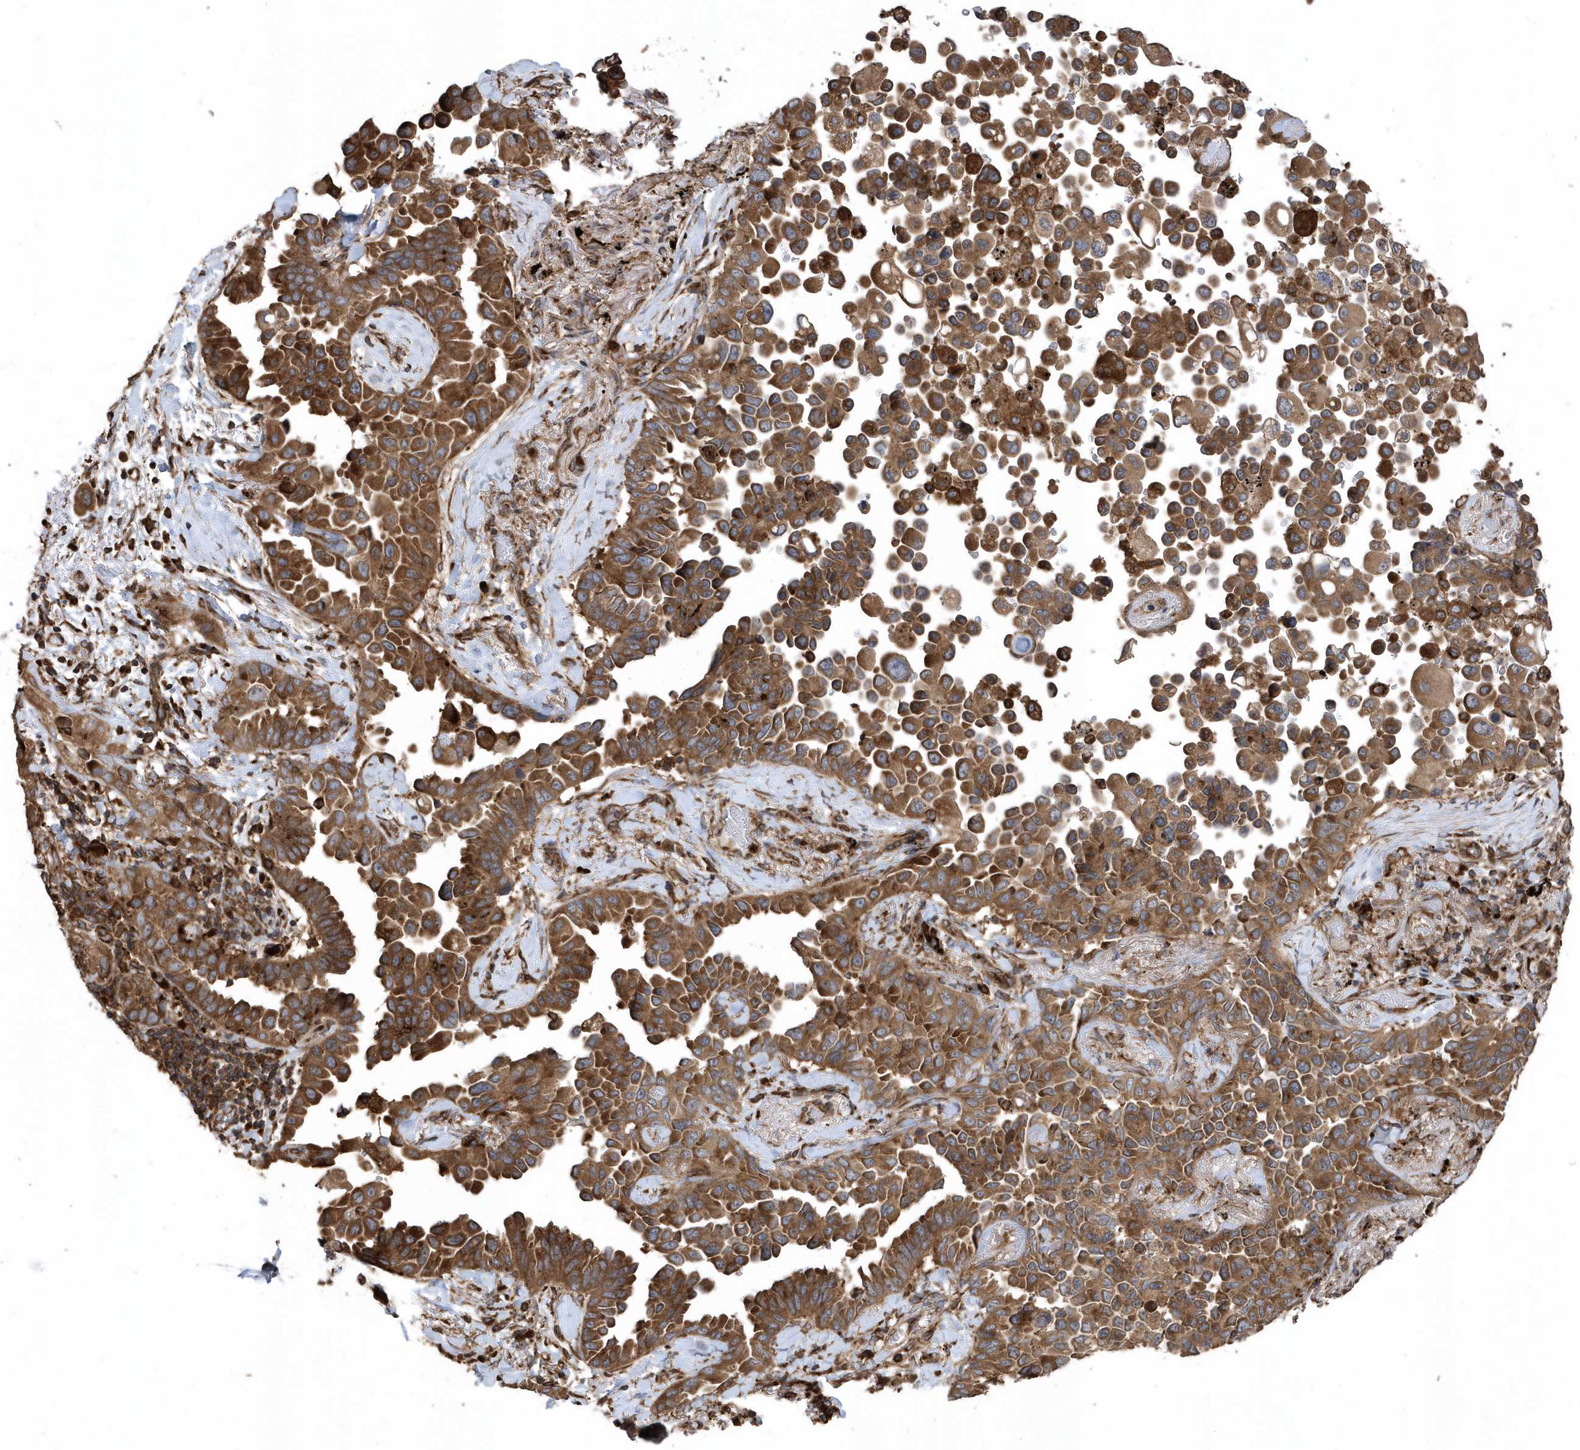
{"staining": {"intensity": "moderate", "quantity": ">75%", "location": "cytoplasmic/membranous"}, "tissue": "lung cancer", "cell_type": "Tumor cells", "image_type": "cancer", "snomed": [{"axis": "morphology", "description": "Adenocarcinoma, NOS"}, {"axis": "topography", "description": "Lung"}], "caption": "Moderate cytoplasmic/membranous staining for a protein is present in about >75% of tumor cells of lung adenocarcinoma using immunohistochemistry.", "gene": "WASHC5", "patient": {"sex": "female", "age": 67}}